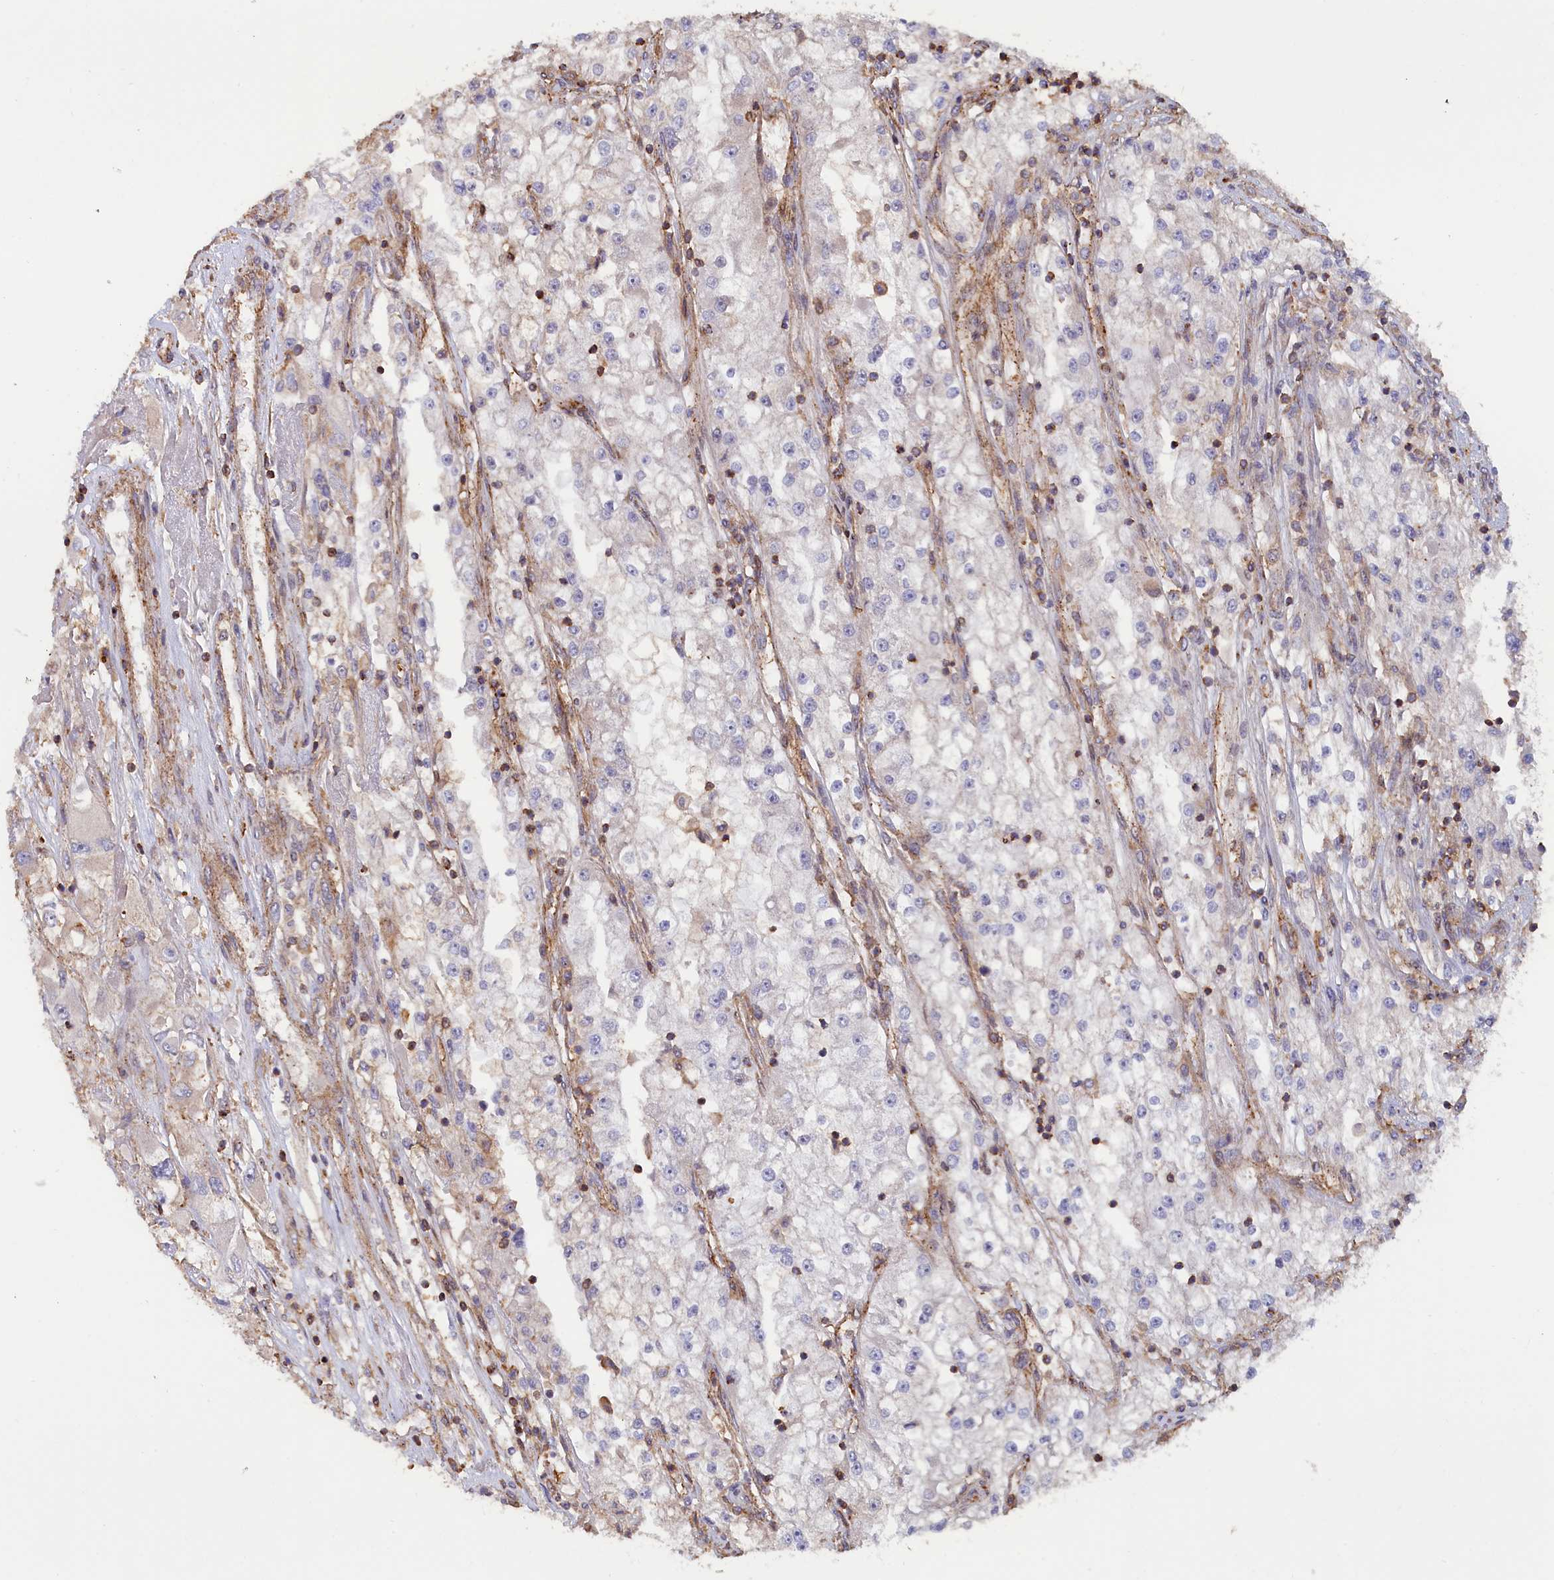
{"staining": {"intensity": "negative", "quantity": "none", "location": "none"}, "tissue": "renal cancer", "cell_type": "Tumor cells", "image_type": "cancer", "snomed": [{"axis": "morphology", "description": "Adenocarcinoma, NOS"}, {"axis": "topography", "description": "Kidney"}], "caption": "There is no significant positivity in tumor cells of renal cancer (adenocarcinoma).", "gene": "ANKRD27", "patient": {"sex": "female", "age": 52}}